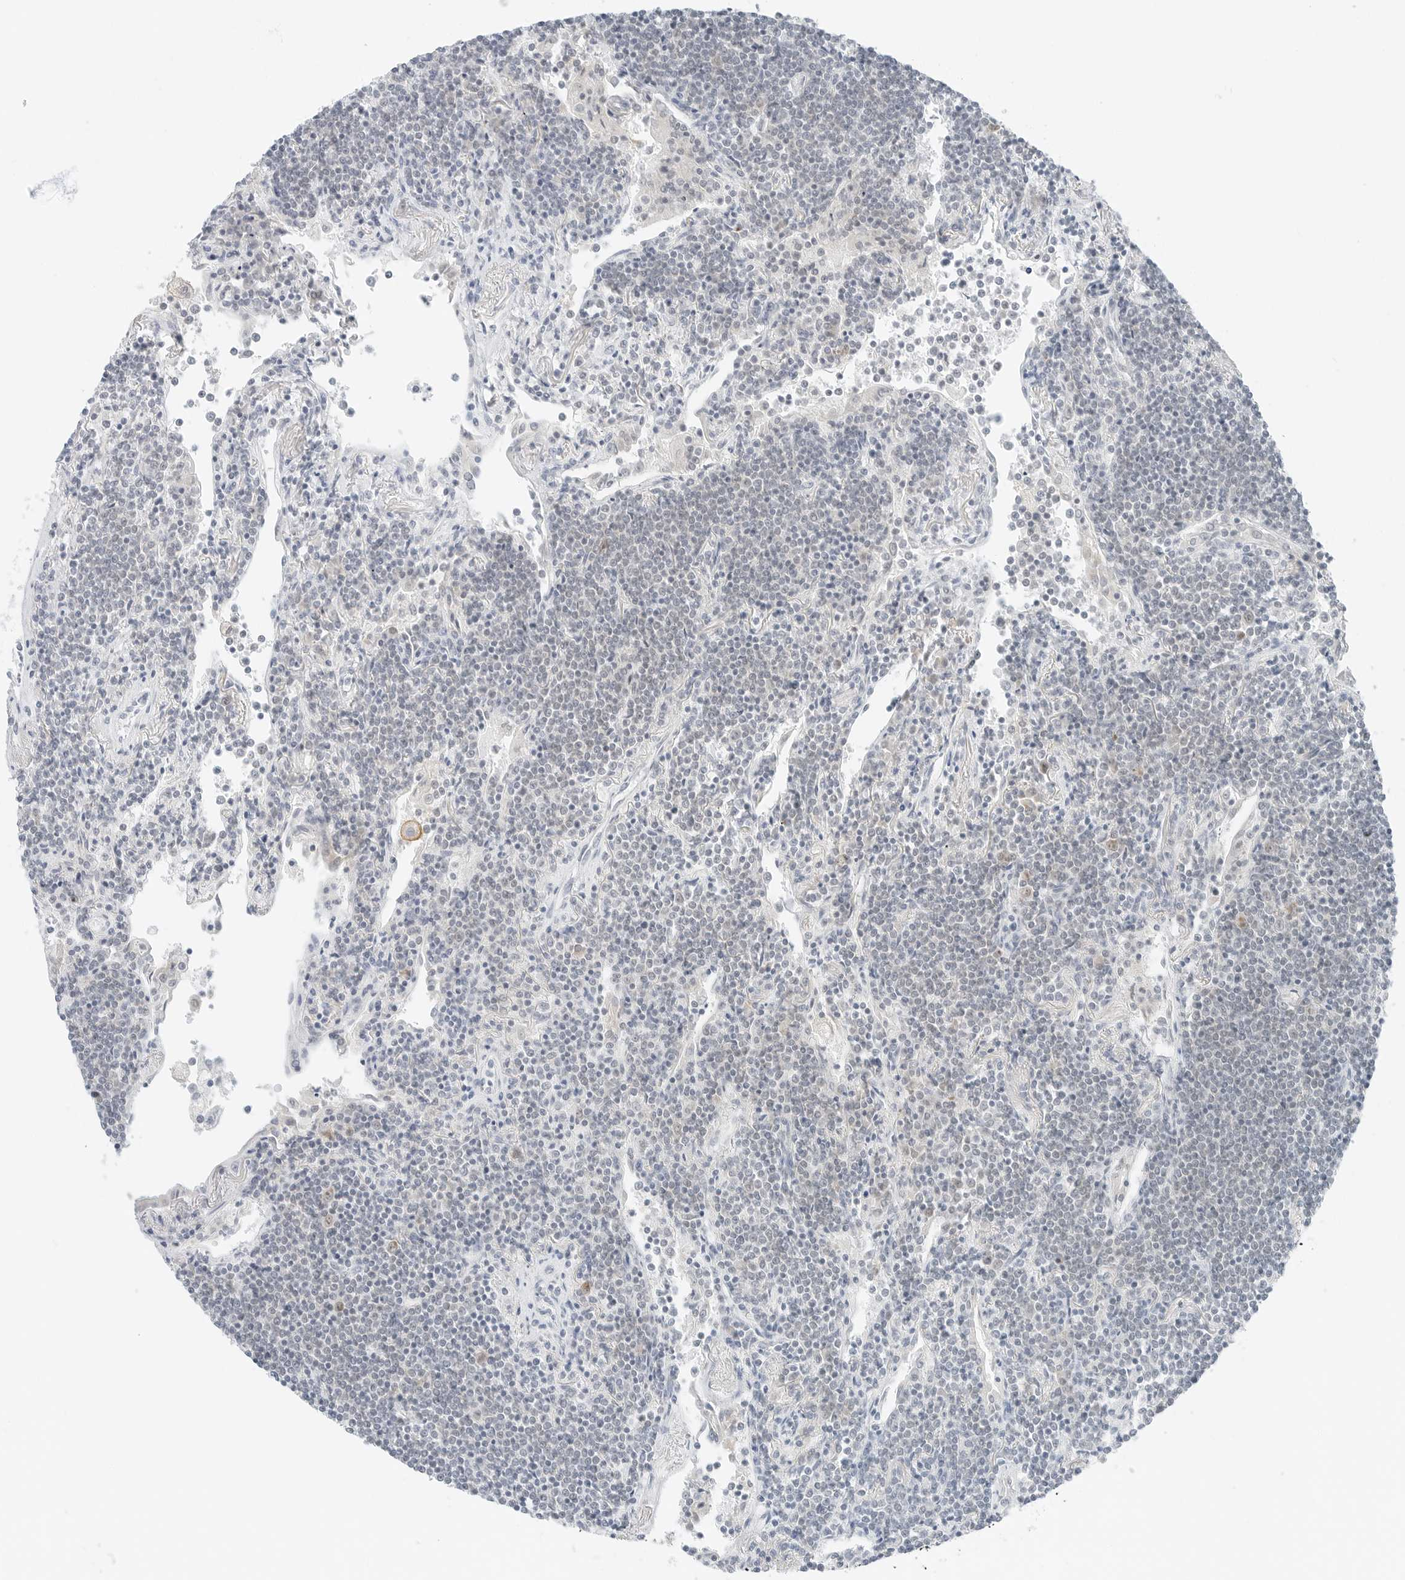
{"staining": {"intensity": "negative", "quantity": "none", "location": "none"}, "tissue": "lymphoma", "cell_type": "Tumor cells", "image_type": "cancer", "snomed": [{"axis": "morphology", "description": "Malignant lymphoma, non-Hodgkin's type, Low grade"}, {"axis": "topography", "description": "Lung"}], "caption": "This is a micrograph of immunohistochemistry (IHC) staining of low-grade malignant lymphoma, non-Hodgkin's type, which shows no expression in tumor cells.", "gene": "CCSAP", "patient": {"sex": "female", "age": 71}}